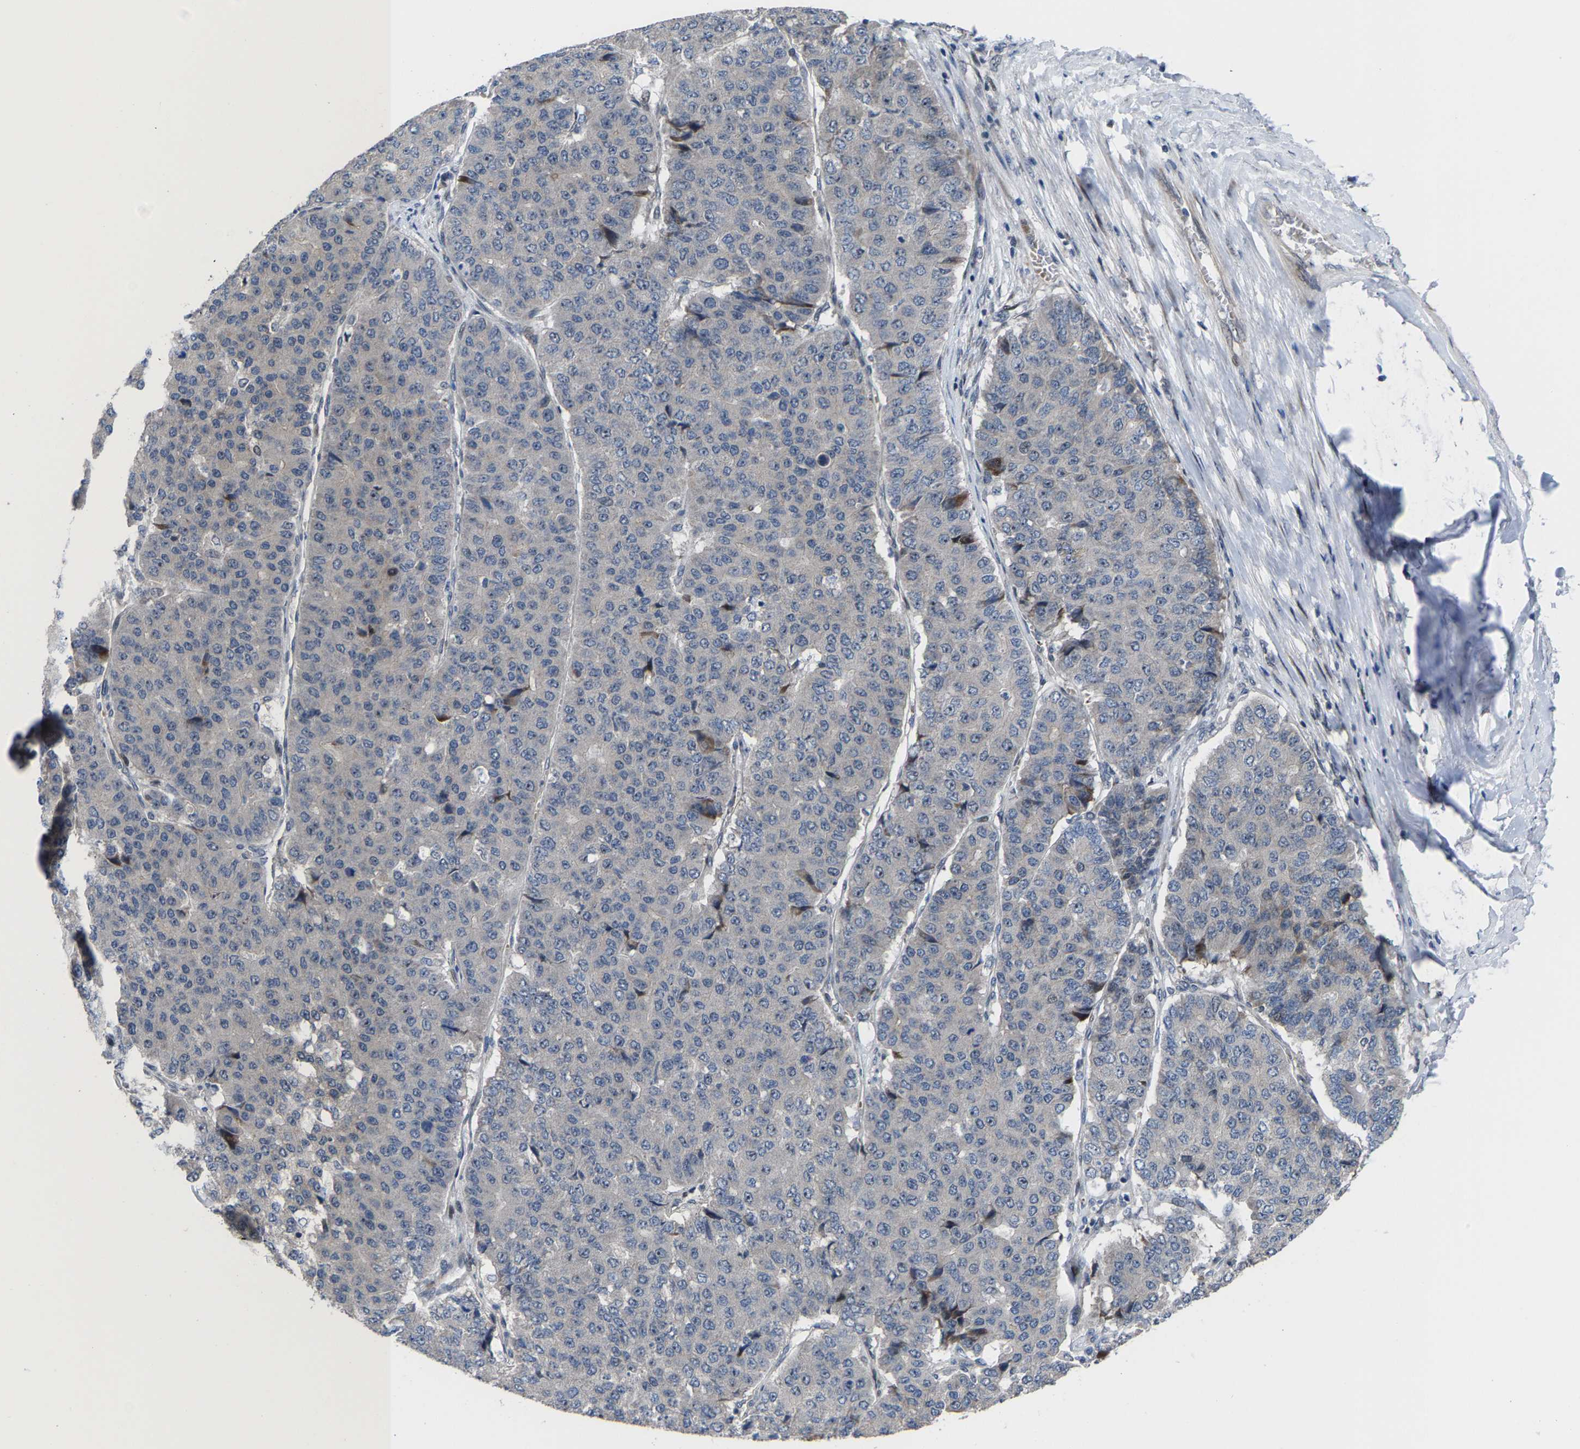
{"staining": {"intensity": "negative", "quantity": "none", "location": "none"}, "tissue": "pancreatic cancer", "cell_type": "Tumor cells", "image_type": "cancer", "snomed": [{"axis": "morphology", "description": "Adenocarcinoma, NOS"}, {"axis": "topography", "description": "Pancreas"}], "caption": "A photomicrograph of pancreatic adenocarcinoma stained for a protein exhibits no brown staining in tumor cells.", "gene": "HAUS6", "patient": {"sex": "male", "age": 50}}